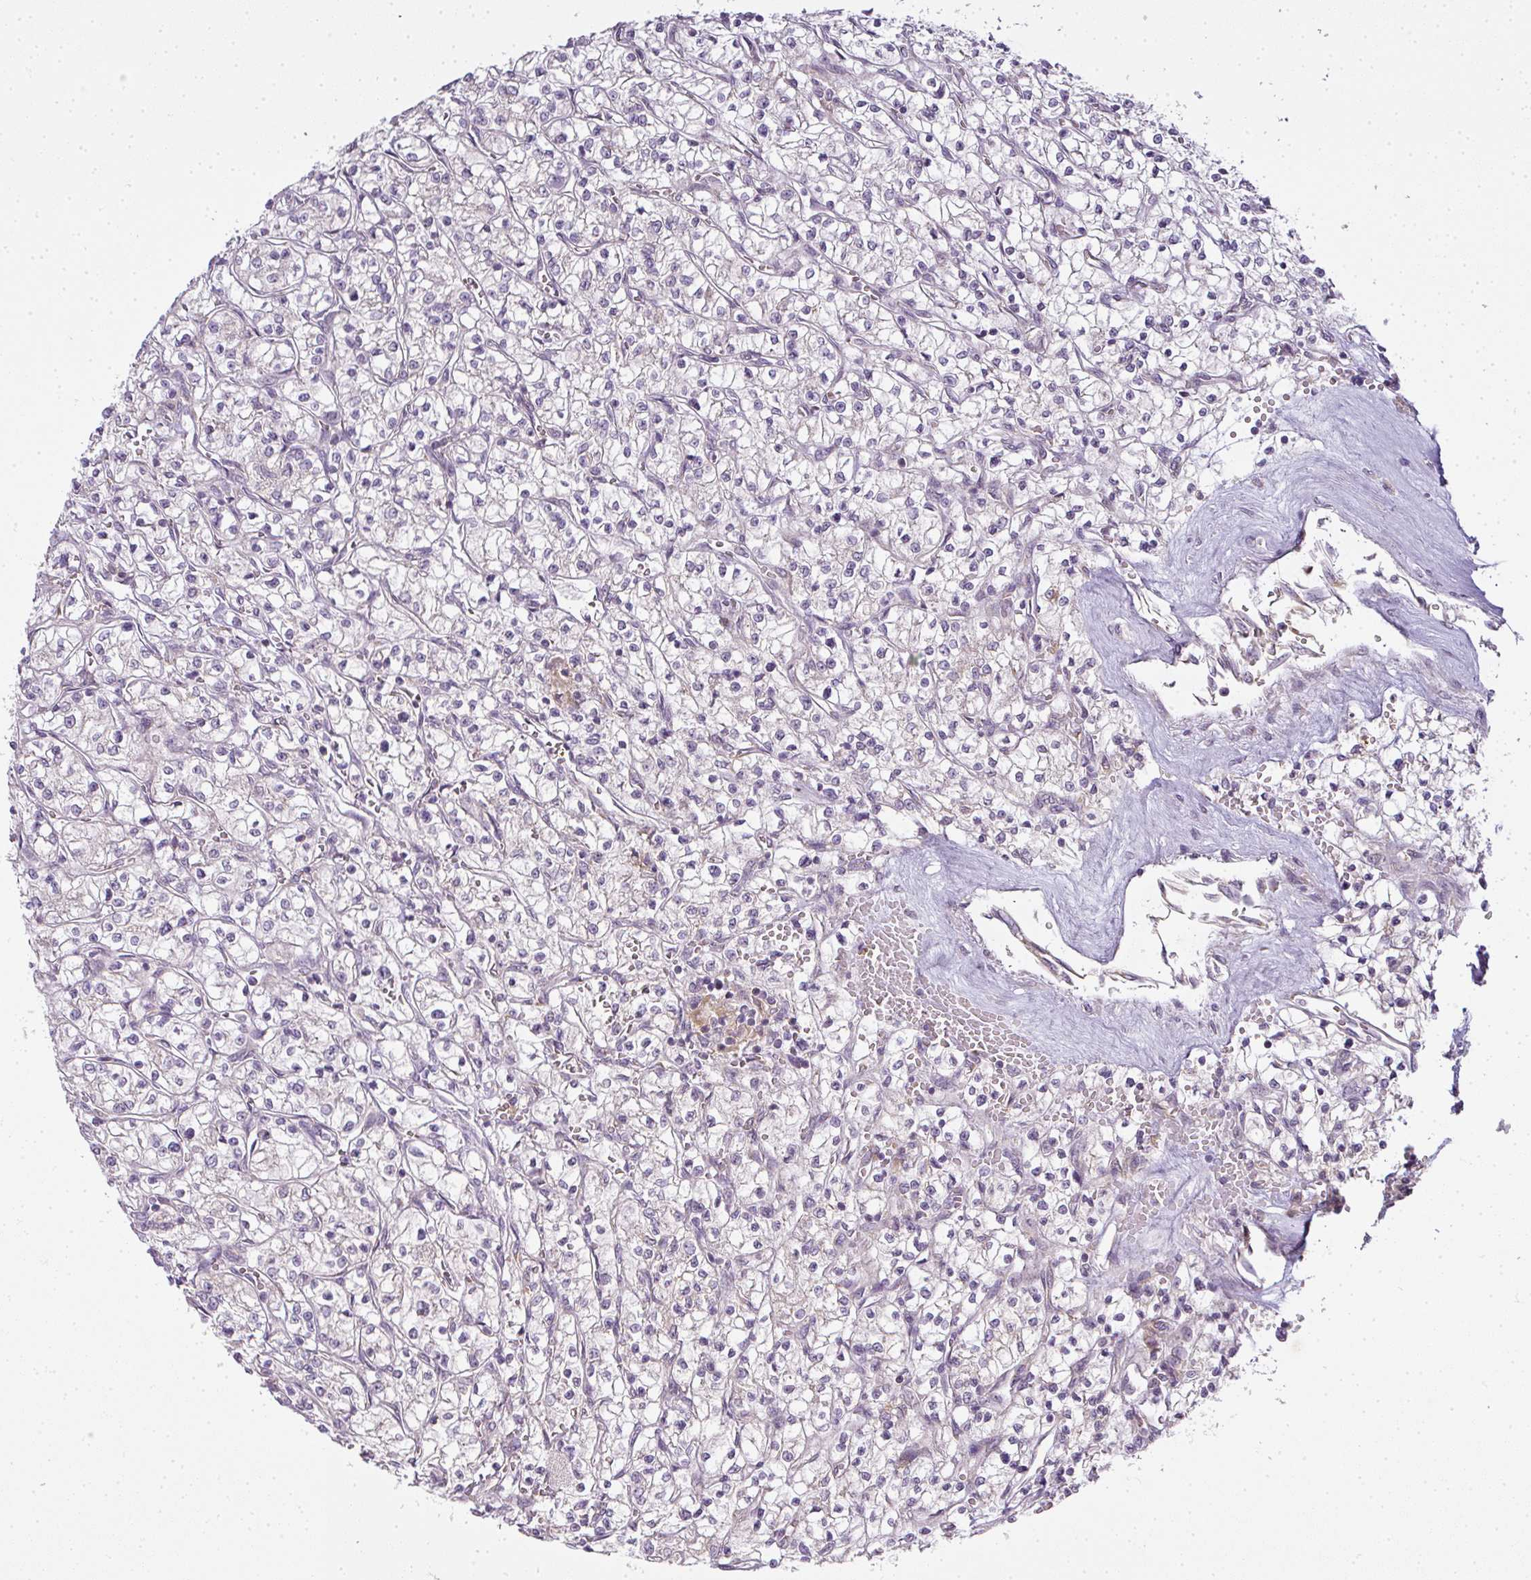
{"staining": {"intensity": "negative", "quantity": "none", "location": "none"}, "tissue": "renal cancer", "cell_type": "Tumor cells", "image_type": "cancer", "snomed": [{"axis": "morphology", "description": "Adenocarcinoma, NOS"}, {"axis": "topography", "description": "Kidney"}], "caption": "DAB (3,3'-diaminobenzidine) immunohistochemical staining of renal cancer (adenocarcinoma) shows no significant staining in tumor cells.", "gene": "MED19", "patient": {"sex": "female", "age": 64}}